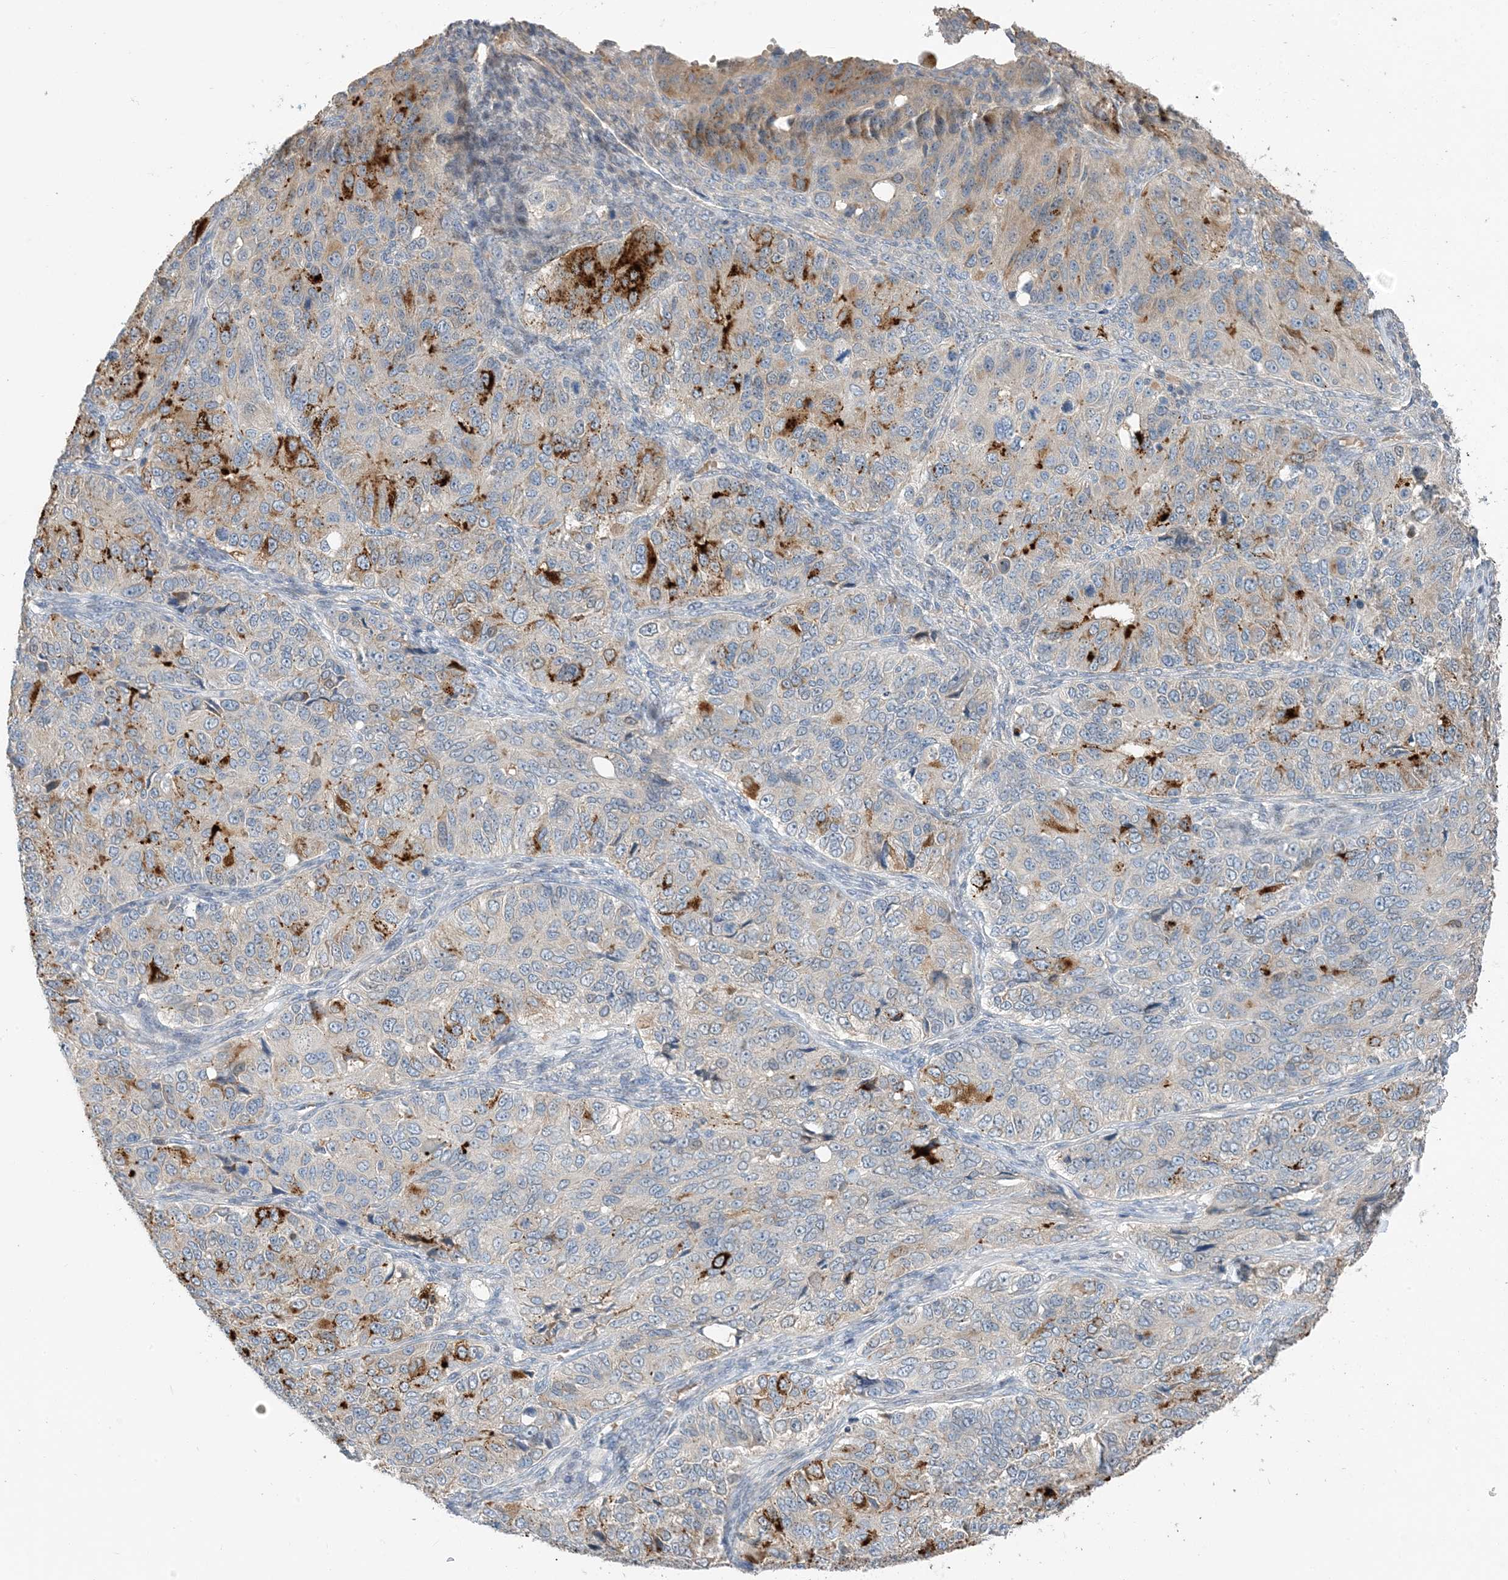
{"staining": {"intensity": "strong", "quantity": "<25%", "location": "cytoplasmic/membranous"}, "tissue": "ovarian cancer", "cell_type": "Tumor cells", "image_type": "cancer", "snomed": [{"axis": "morphology", "description": "Carcinoma, endometroid"}, {"axis": "topography", "description": "Ovary"}], "caption": "About <25% of tumor cells in human ovarian cancer demonstrate strong cytoplasmic/membranous protein staining as visualized by brown immunohistochemical staining.", "gene": "USP53", "patient": {"sex": "female", "age": 51}}